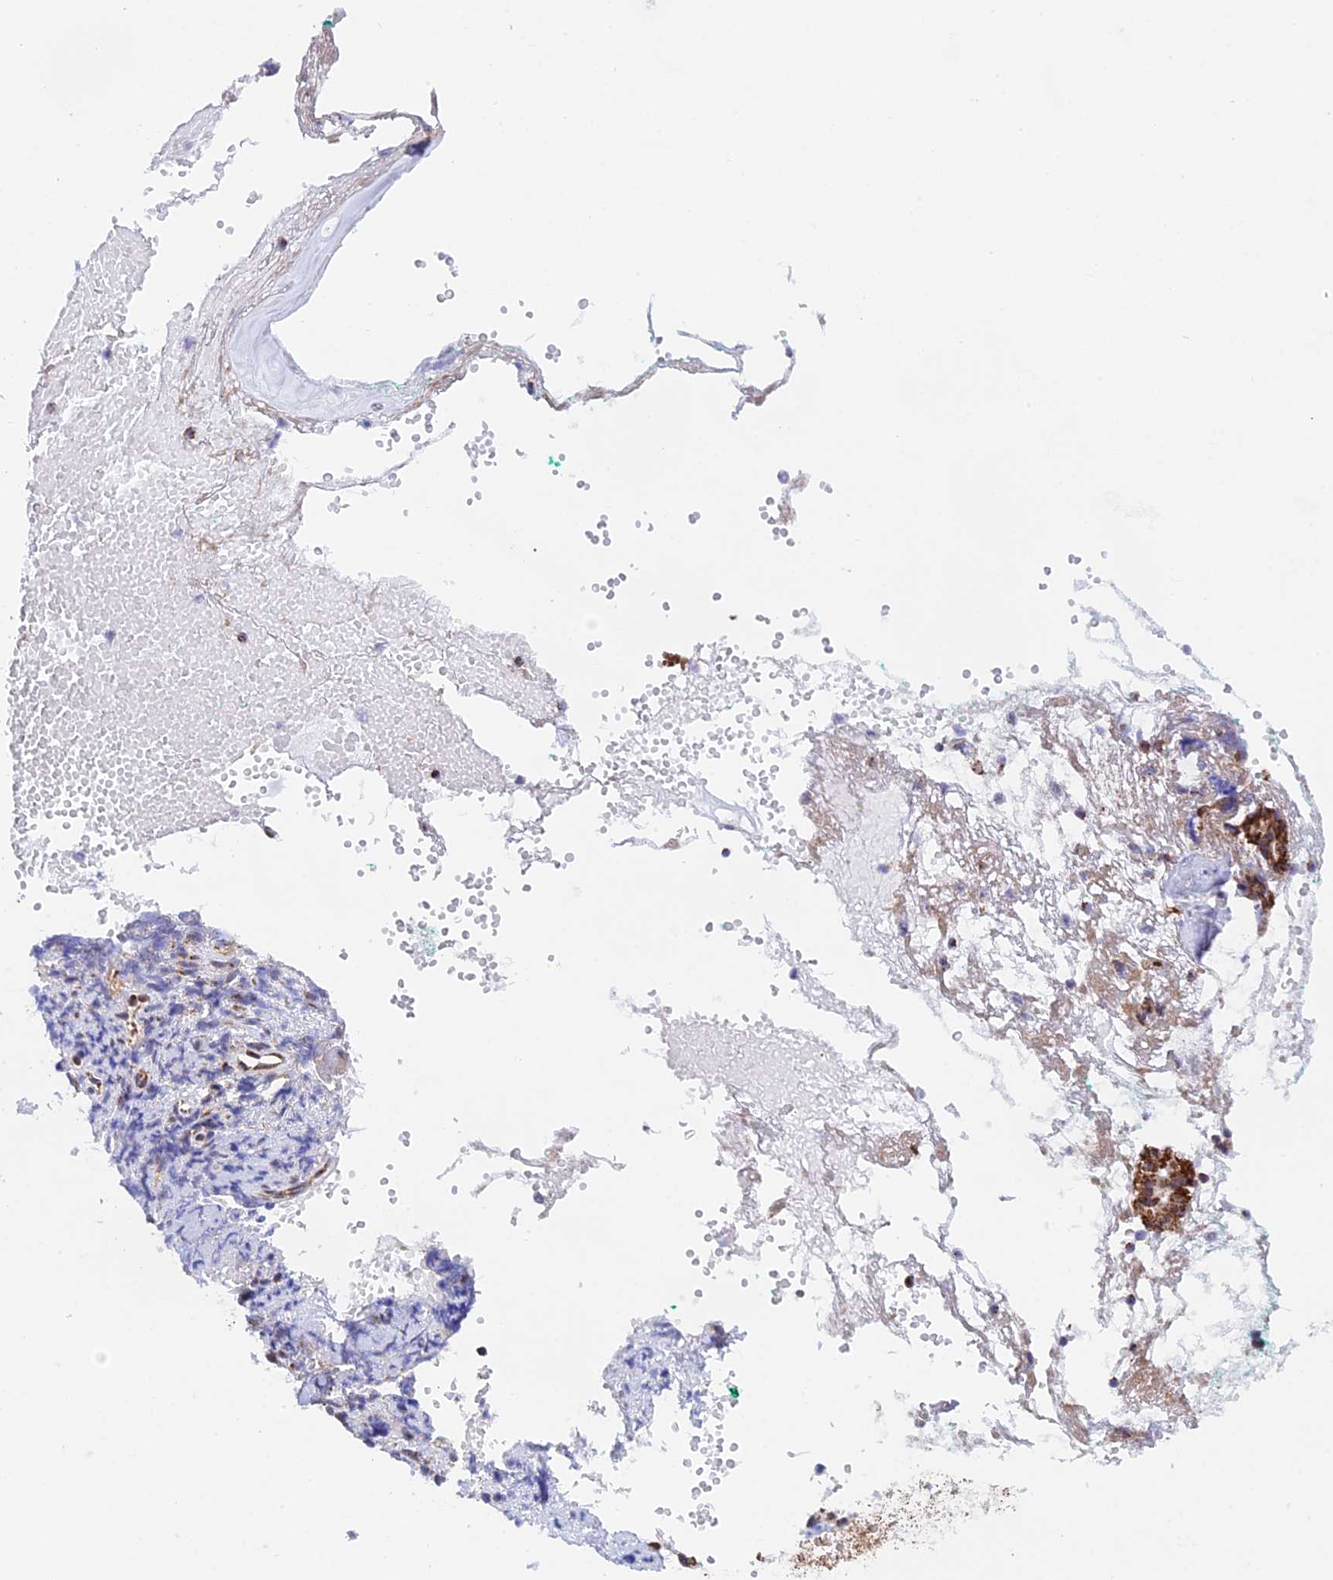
{"staining": {"intensity": "weak", "quantity": "25%-75%", "location": "cytoplasmic/membranous"}, "tissue": "adipose tissue", "cell_type": "Adipocytes", "image_type": "normal", "snomed": [{"axis": "morphology", "description": "Normal tissue, NOS"}, {"axis": "morphology", "description": "Basal cell carcinoma"}, {"axis": "topography", "description": "Cartilage tissue"}, {"axis": "topography", "description": "Nasopharynx"}, {"axis": "topography", "description": "Oral tissue"}], "caption": "Protein staining of benign adipose tissue shows weak cytoplasmic/membranous expression in approximately 25%-75% of adipocytes. (DAB = brown stain, brightfield microscopy at high magnification).", "gene": "CDC16", "patient": {"sex": "female", "age": 77}}